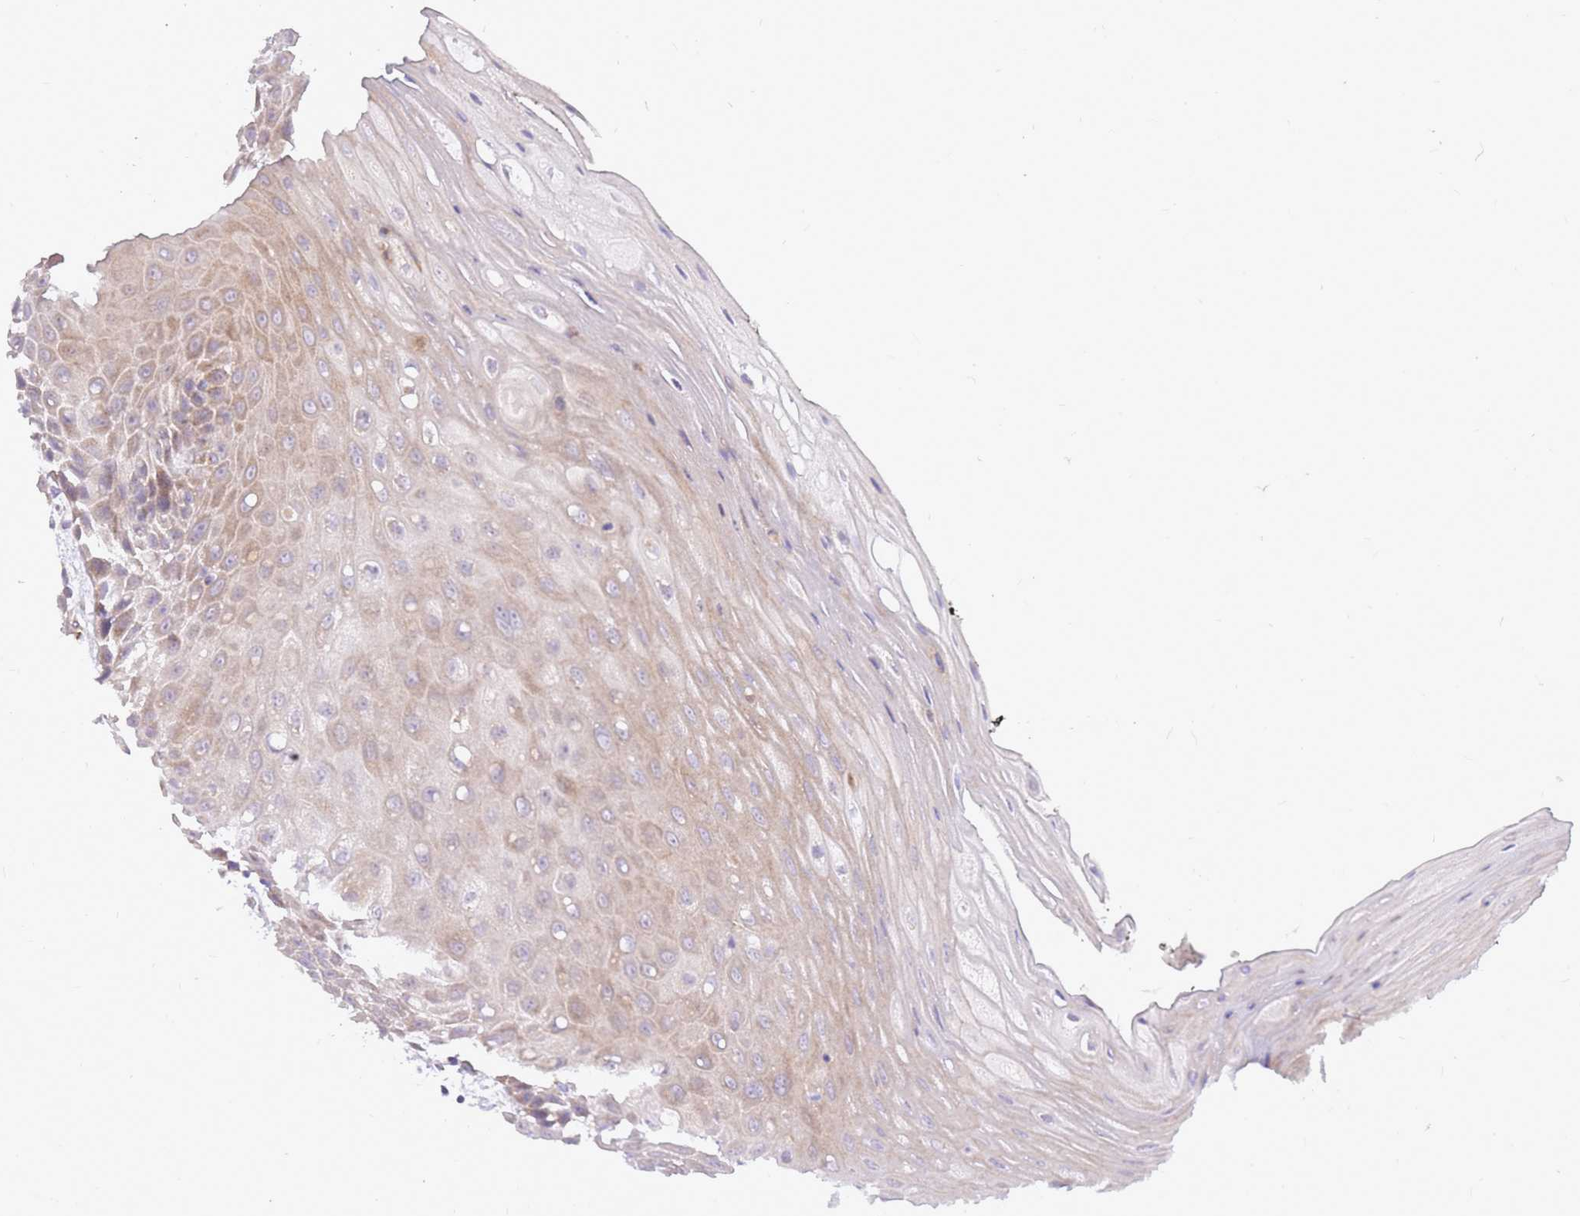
{"staining": {"intensity": "weak", "quantity": ">75%", "location": "cytoplasmic/membranous"}, "tissue": "oral mucosa", "cell_type": "Squamous epithelial cells", "image_type": "normal", "snomed": [{"axis": "morphology", "description": "Normal tissue, NOS"}, {"axis": "topography", "description": "Oral tissue"}, {"axis": "topography", "description": "Tounge, NOS"}], "caption": "Immunohistochemistry micrograph of normal human oral mucosa stained for a protein (brown), which shows low levels of weak cytoplasmic/membranous staining in about >75% of squamous epithelial cells.", "gene": "TOPAZ1", "patient": {"sex": "female", "age": 59}}